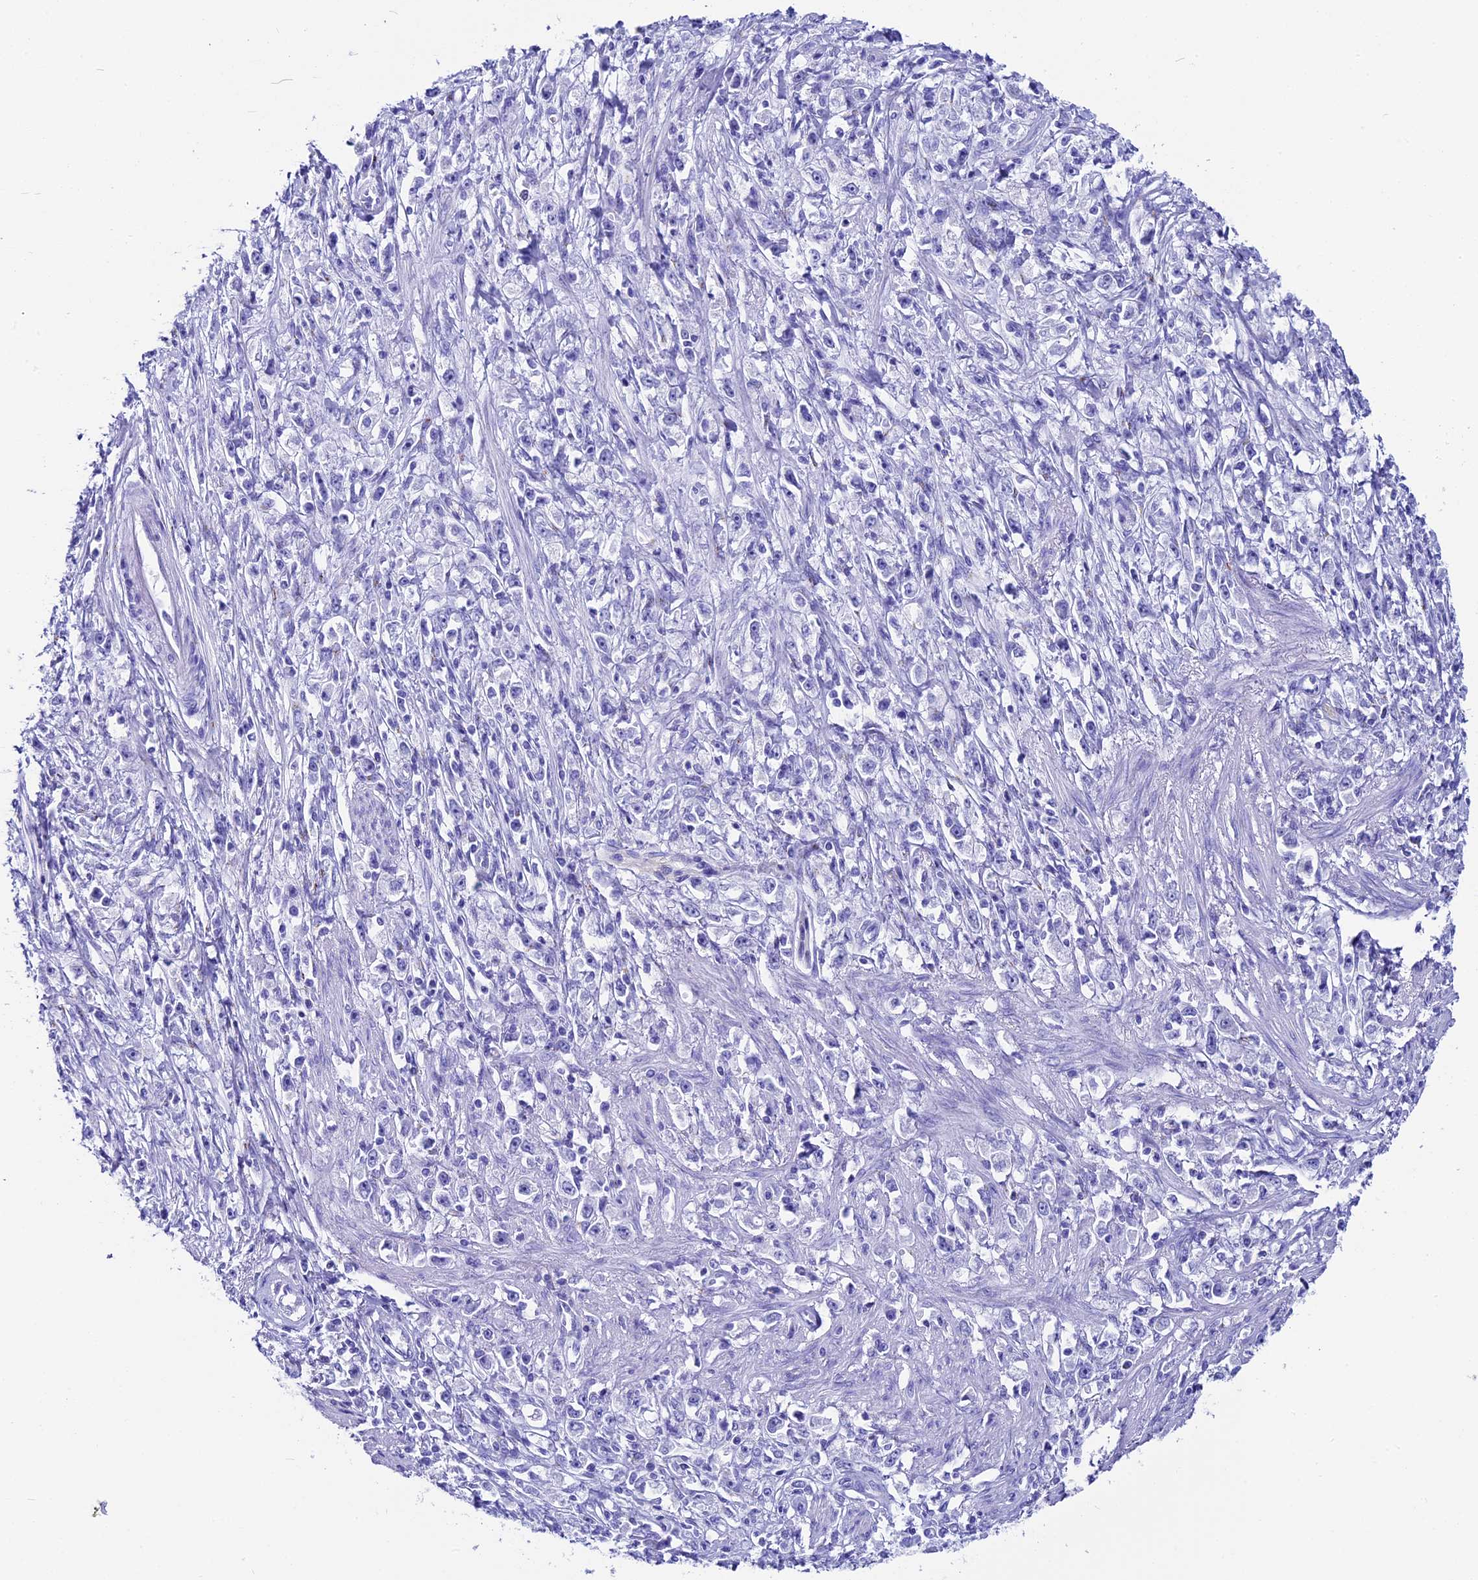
{"staining": {"intensity": "negative", "quantity": "none", "location": "none"}, "tissue": "stomach cancer", "cell_type": "Tumor cells", "image_type": "cancer", "snomed": [{"axis": "morphology", "description": "Adenocarcinoma, NOS"}, {"axis": "topography", "description": "Stomach"}], "caption": "Immunohistochemical staining of human stomach cancer (adenocarcinoma) reveals no significant expression in tumor cells.", "gene": "AP3B2", "patient": {"sex": "female", "age": 59}}